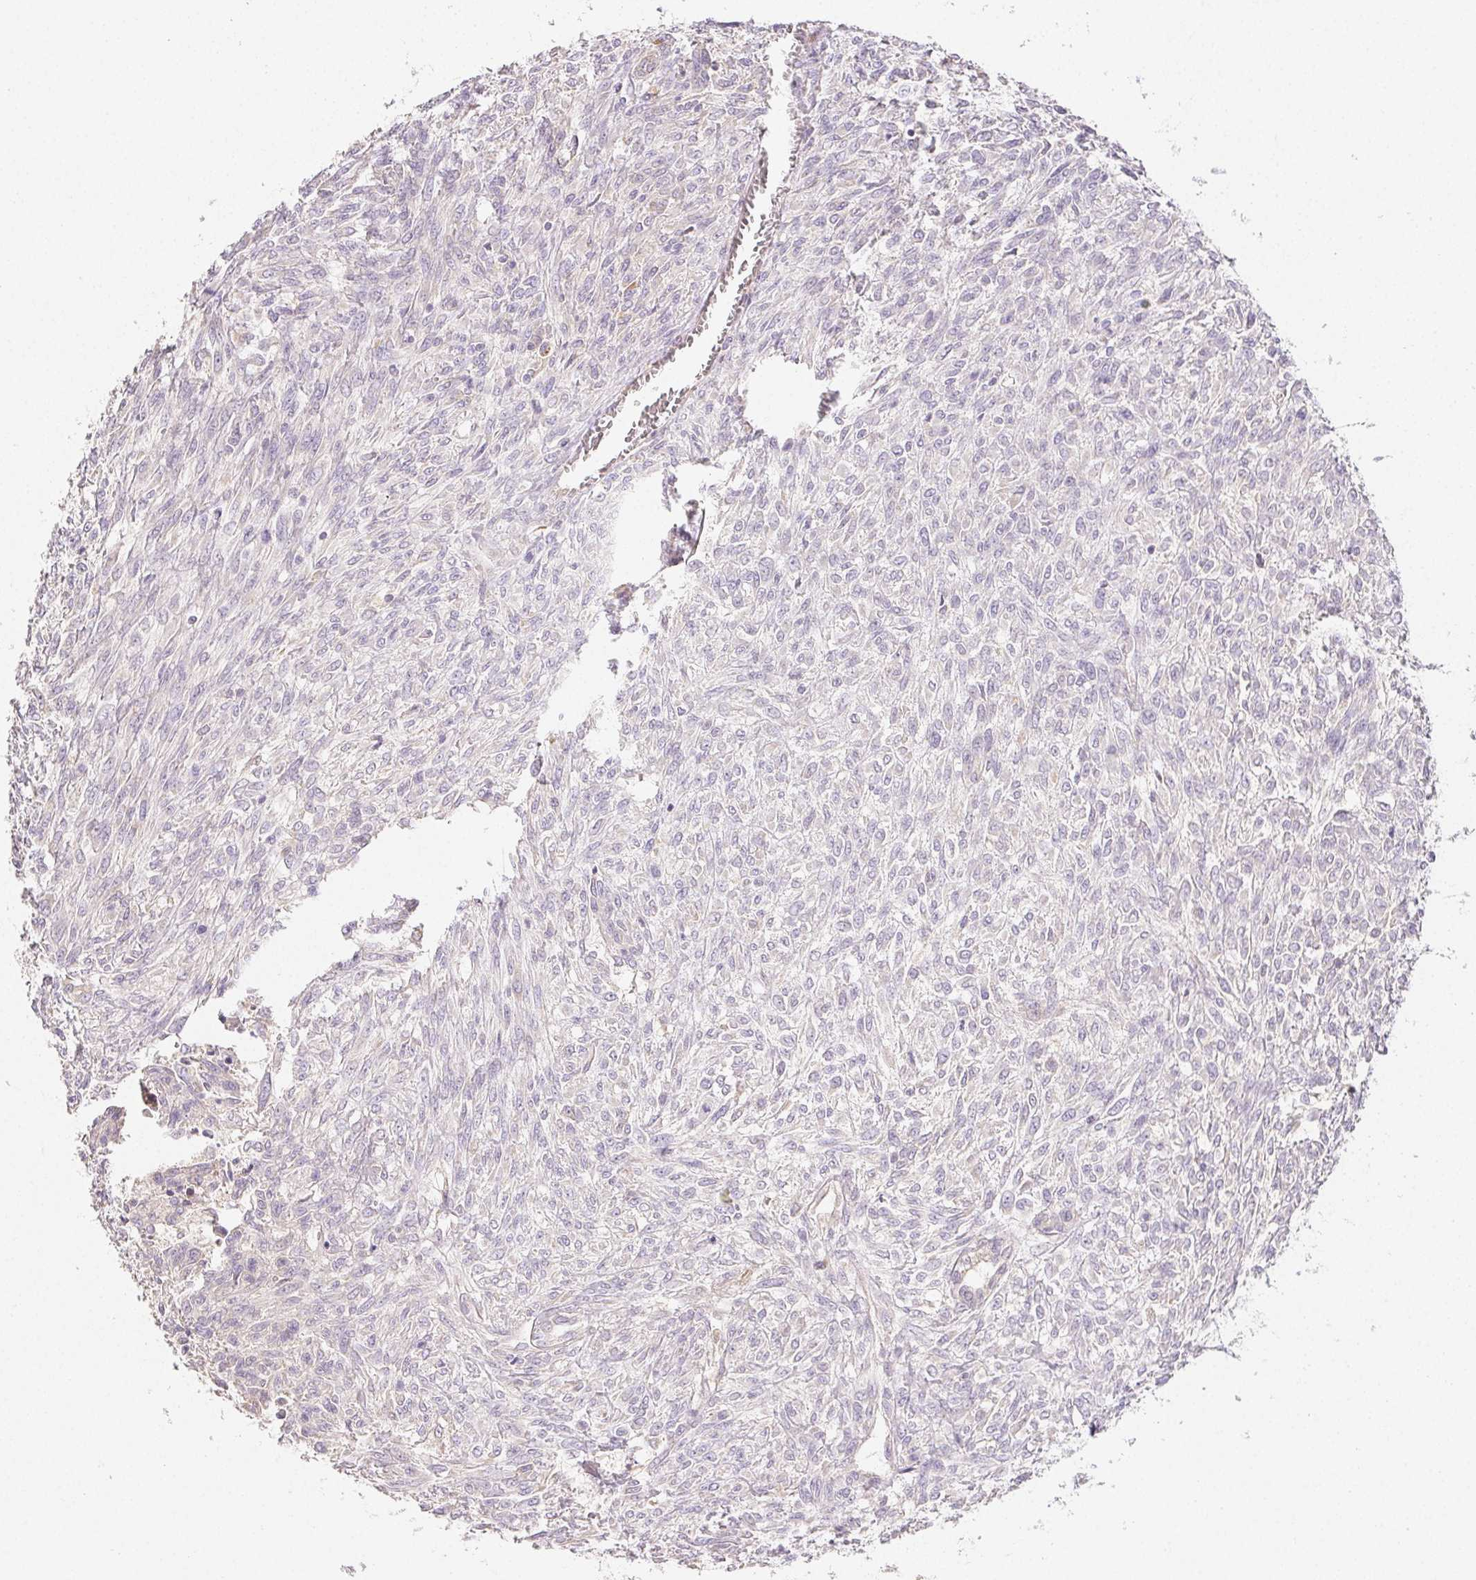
{"staining": {"intensity": "negative", "quantity": "none", "location": "none"}, "tissue": "renal cancer", "cell_type": "Tumor cells", "image_type": "cancer", "snomed": [{"axis": "morphology", "description": "Adenocarcinoma, NOS"}, {"axis": "topography", "description": "Kidney"}], "caption": "A histopathology image of renal cancer stained for a protein demonstrates no brown staining in tumor cells.", "gene": "ACVR1B", "patient": {"sex": "male", "age": 58}}